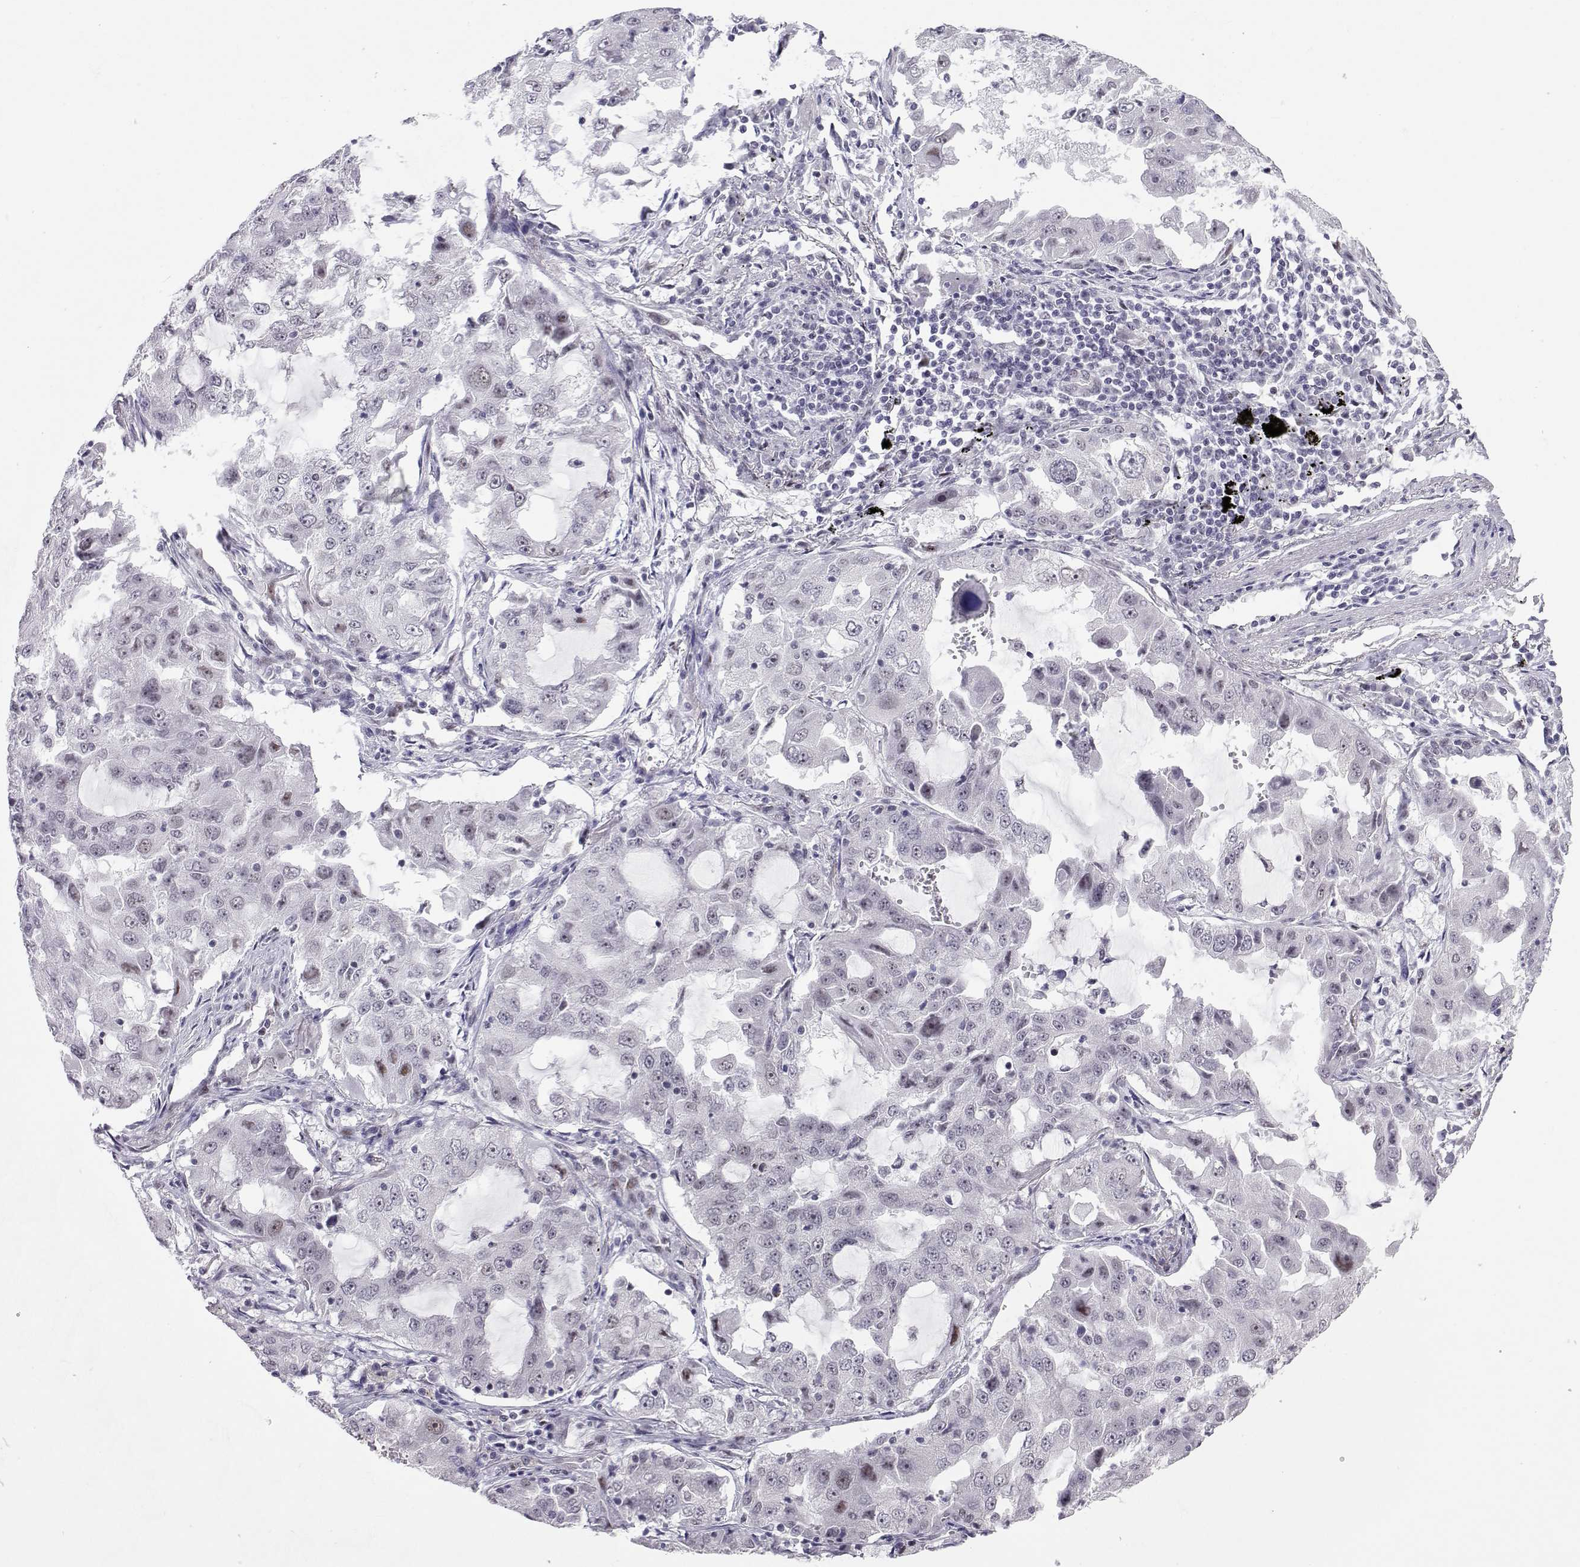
{"staining": {"intensity": "negative", "quantity": "none", "location": "none"}, "tissue": "lung cancer", "cell_type": "Tumor cells", "image_type": "cancer", "snomed": [{"axis": "morphology", "description": "Adenocarcinoma, NOS"}, {"axis": "topography", "description": "Lung"}], "caption": "Immunohistochemical staining of human lung adenocarcinoma reveals no significant expression in tumor cells.", "gene": "SIX6", "patient": {"sex": "female", "age": 61}}